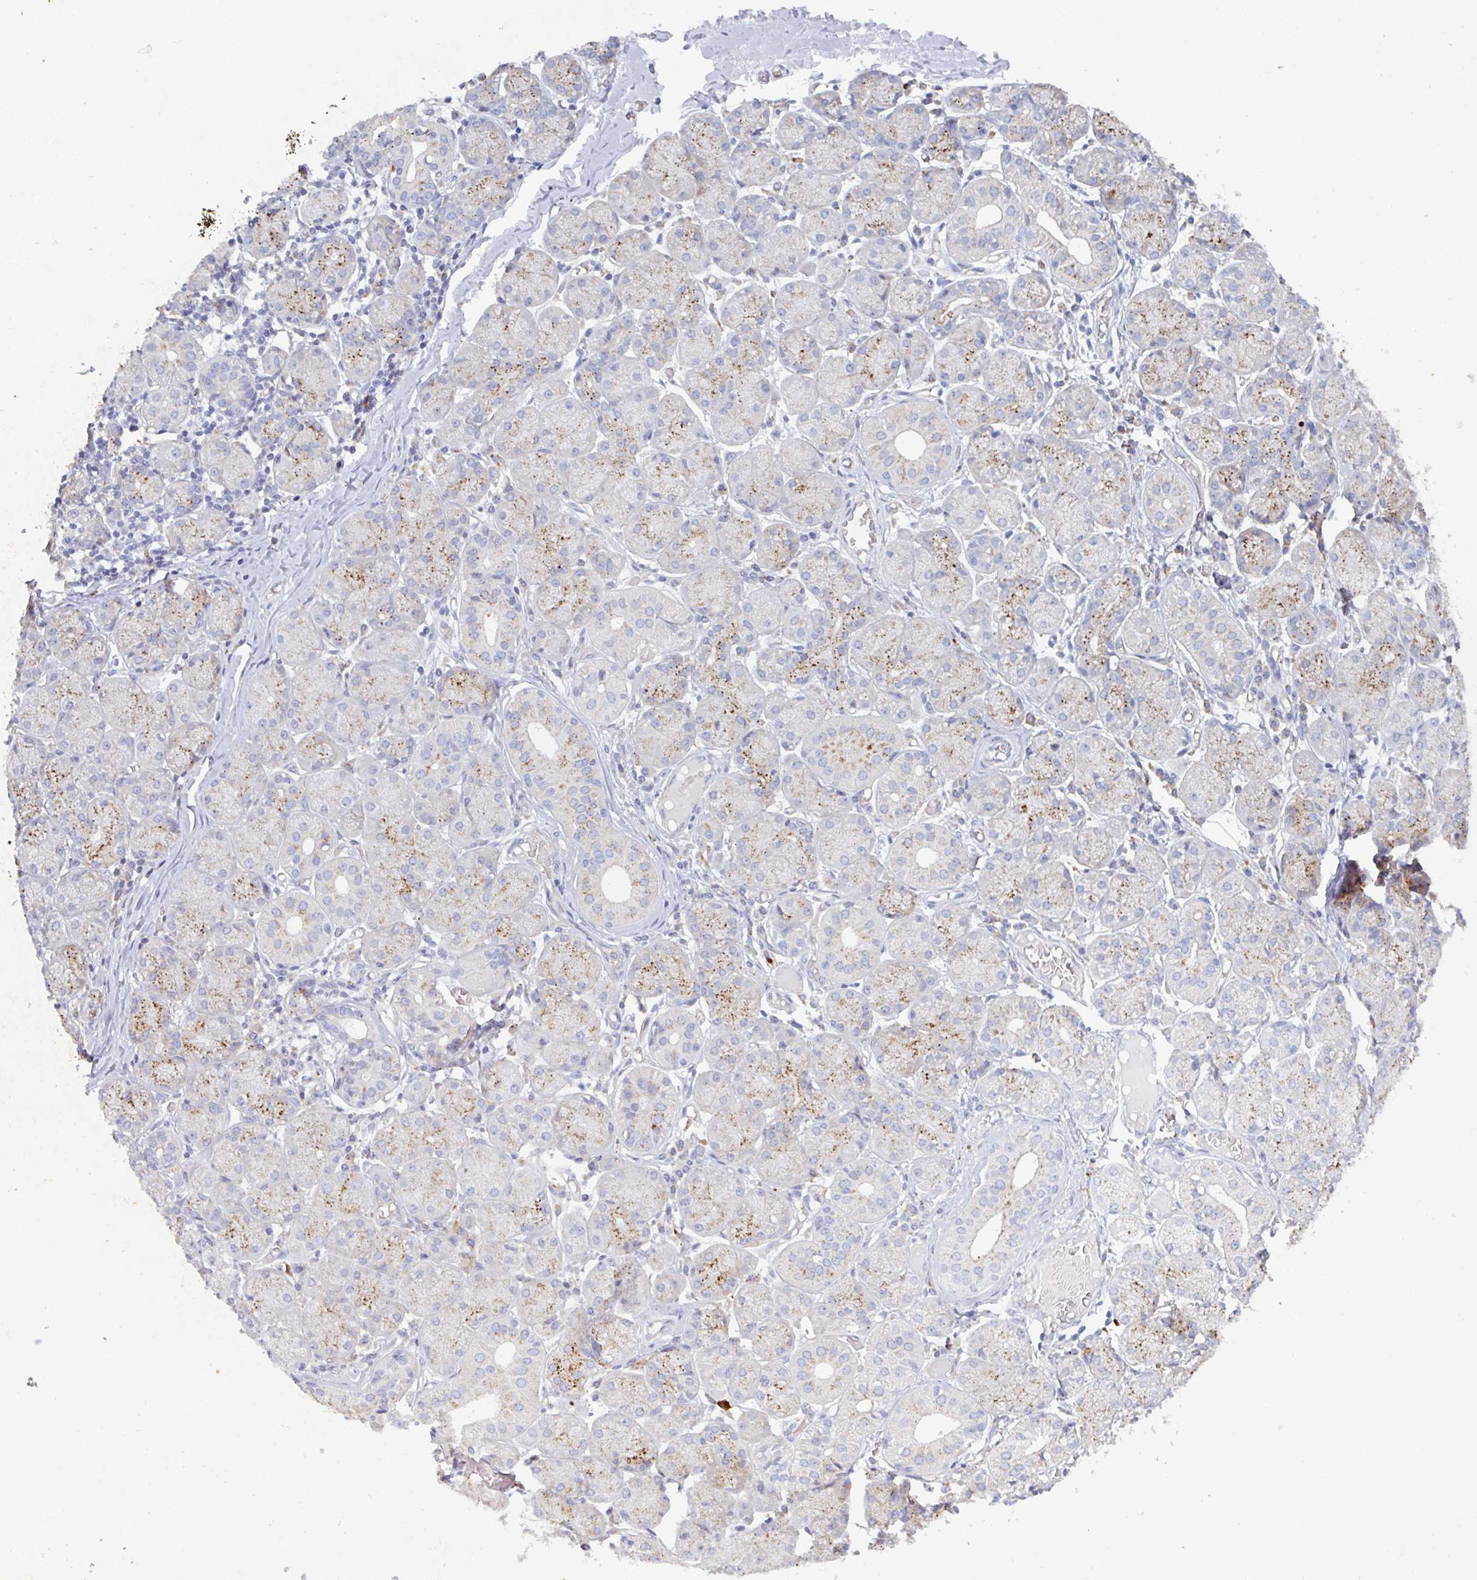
{"staining": {"intensity": "moderate", "quantity": "25%-75%", "location": "cytoplasmic/membranous"}, "tissue": "salivary gland", "cell_type": "Glandular cells", "image_type": "normal", "snomed": [{"axis": "morphology", "description": "Normal tissue, NOS"}, {"axis": "topography", "description": "Salivary gland"}], "caption": "The micrograph demonstrates staining of unremarkable salivary gland, revealing moderate cytoplasmic/membranous protein staining (brown color) within glandular cells.", "gene": "MANBA", "patient": {"sex": "female", "age": 24}}